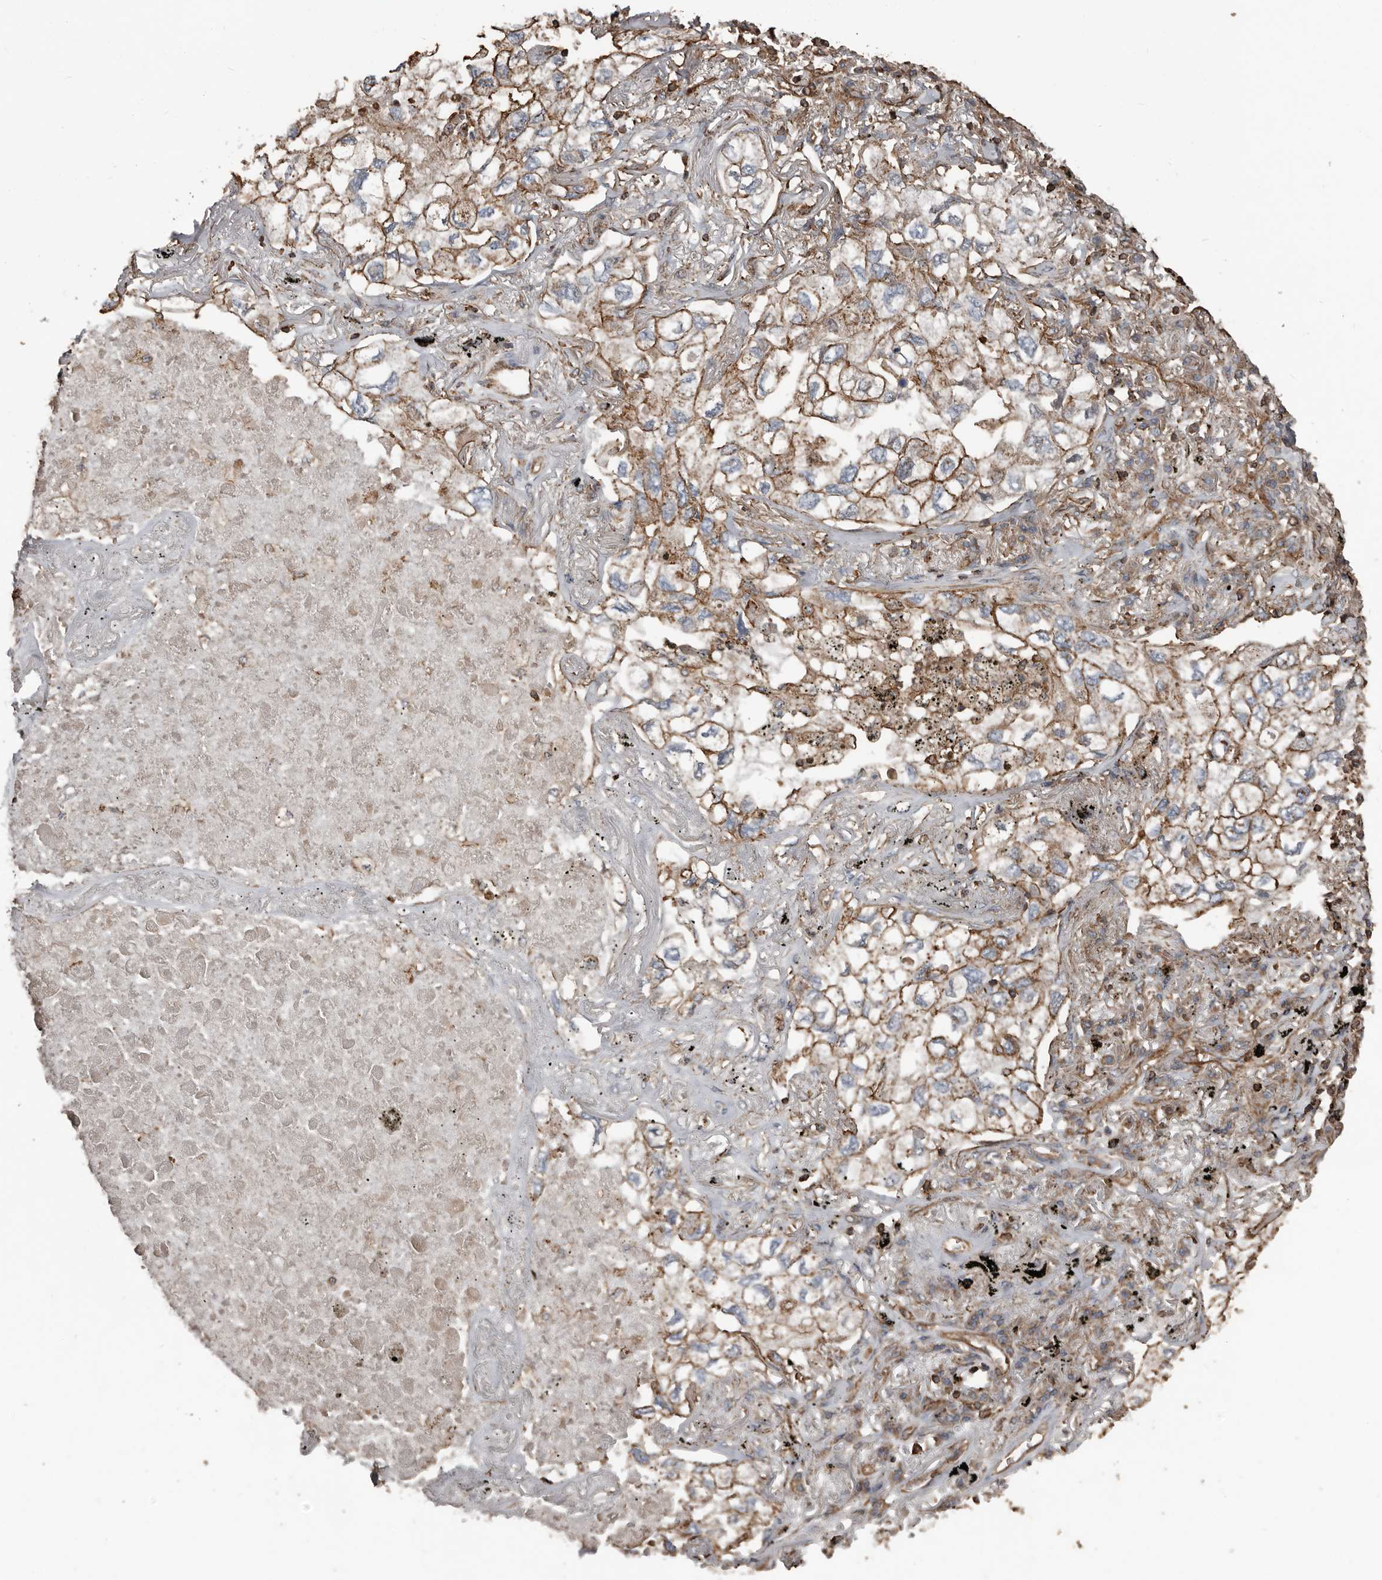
{"staining": {"intensity": "moderate", "quantity": ">75%", "location": "cytoplasmic/membranous"}, "tissue": "lung cancer", "cell_type": "Tumor cells", "image_type": "cancer", "snomed": [{"axis": "morphology", "description": "Adenocarcinoma, NOS"}, {"axis": "topography", "description": "Lung"}], "caption": "Lung cancer stained with a brown dye demonstrates moderate cytoplasmic/membranous positive staining in approximately >75% of tumor cells.", "gene": "DENND6B", "patient": {"sex": "male", "age": 65}}